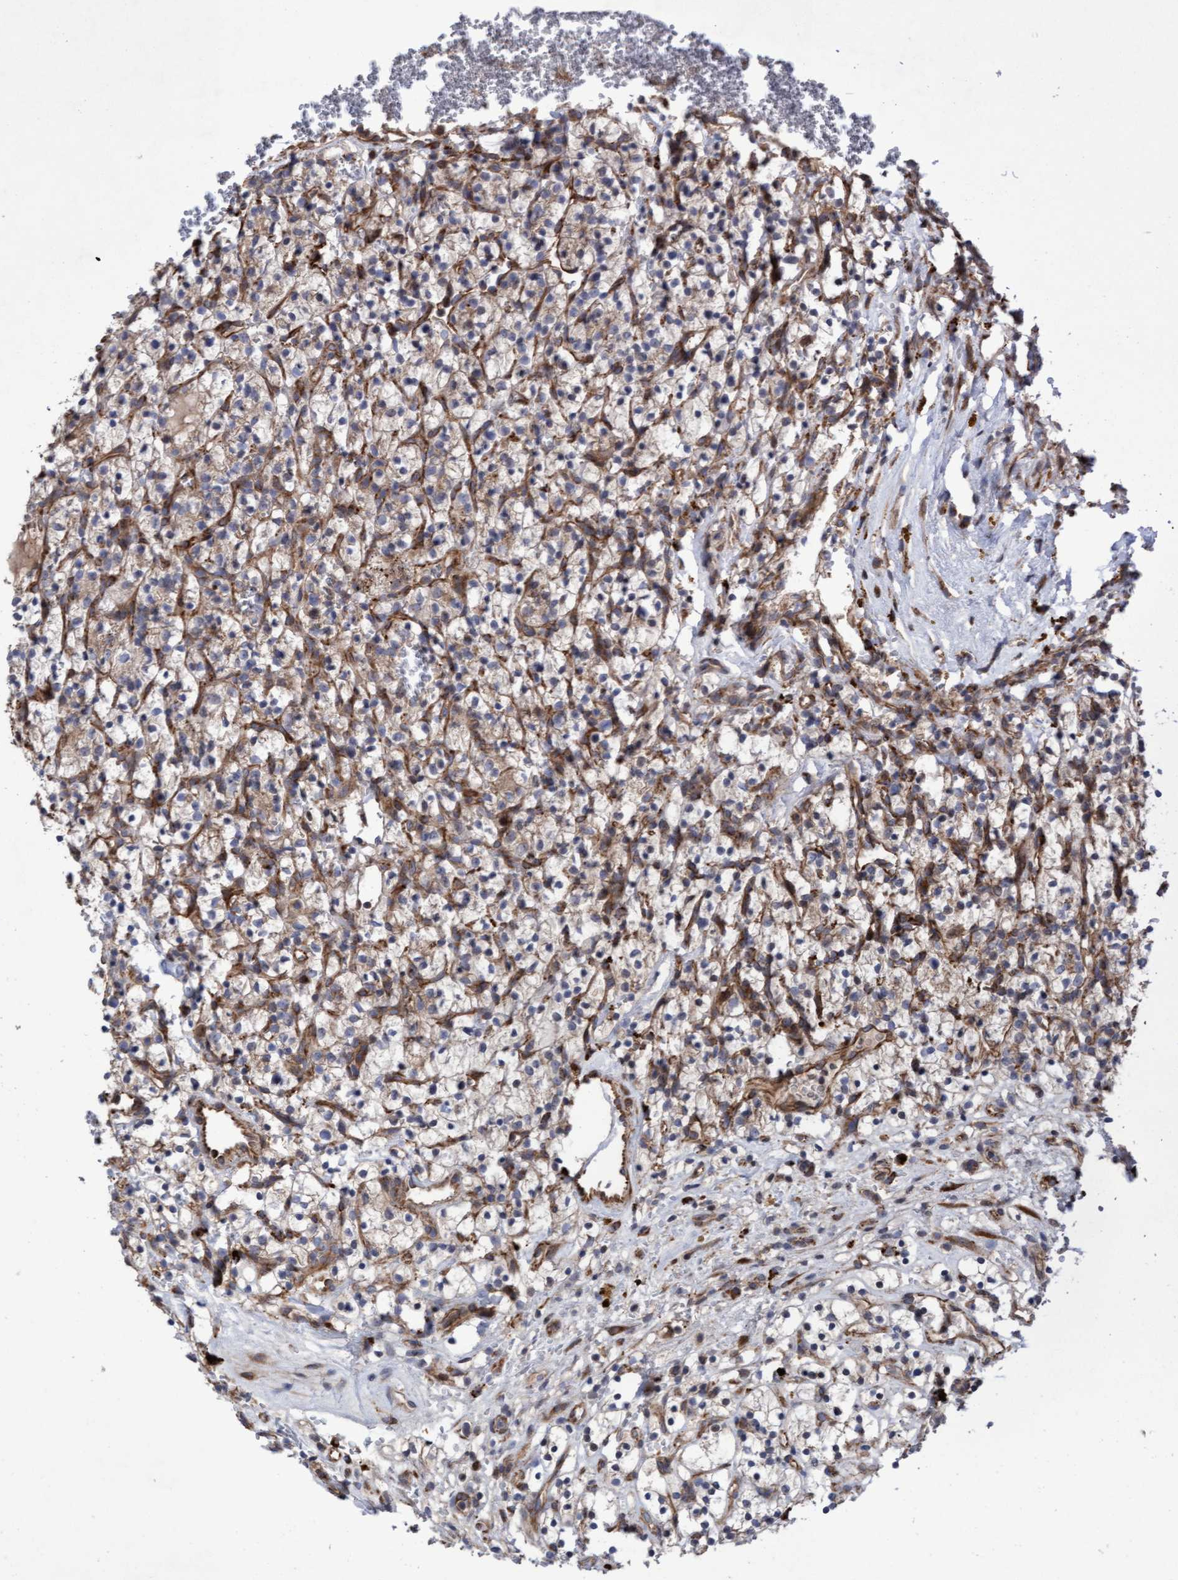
{"staining": {"intensity": "moderate", "quantity": ">75%", "location": "cytoplasmic/membranous"}, "tissue": "renal cancer", "cell_type": "Tumor cells", "image_type": "cancer", "snomed": [{"axis": "morphology", "description": "Adenocarcinoma, NOS"}, {"axis": "topography", "description": "Kidney"}], "caption": "Moderate cytoplasmic/membranous protein expression is identified in about >75% of tumor cells in renal cancer (adenocarcinoma). Using DAB (3,3'-diaminobenzidine) (brown) and hematoxylin (blue) stains, captured at high magnification using brightfield microscopy.", "gene": "ELP5", "patient": {"sex": "female", "age": 57}}